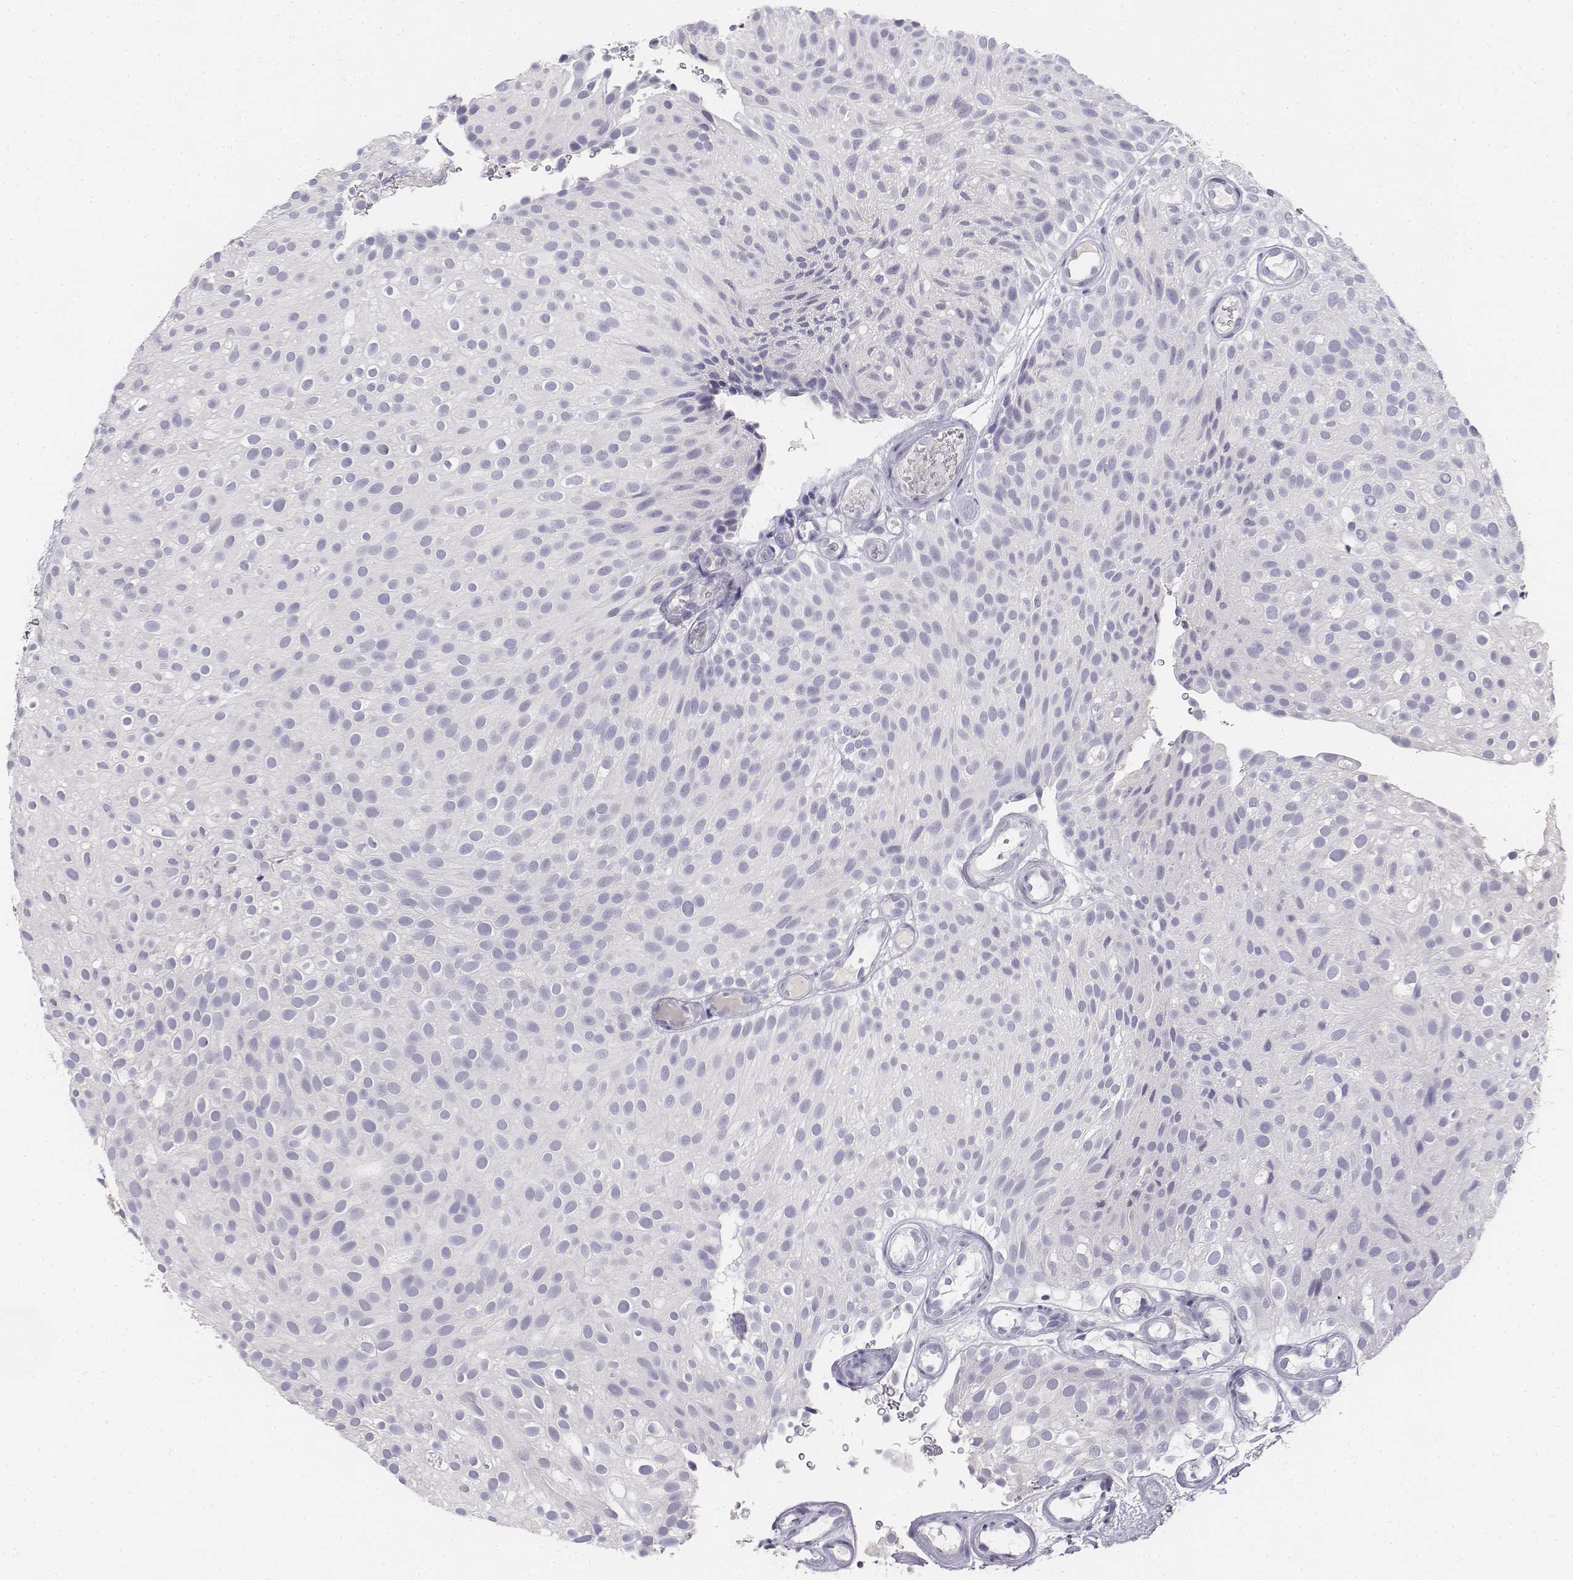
{"staining": {"intensity": "negative", "quantity": "none", "location": "none"}, "tissue": "urothelial cancer", "cell_type": "Tumor cells", "image_type": "cancer", "snomed": [{"axis": "morphology", "description": "Urothelial carcinoma, Low grade"}, {"axis": "topography", "description": "Urinary bladder"}], "caption": "IHC of human urothelial cancer shows no positivity in tumor cells.", "gene": "UCN2", "patient": {"sex": "male", "age": 78}}